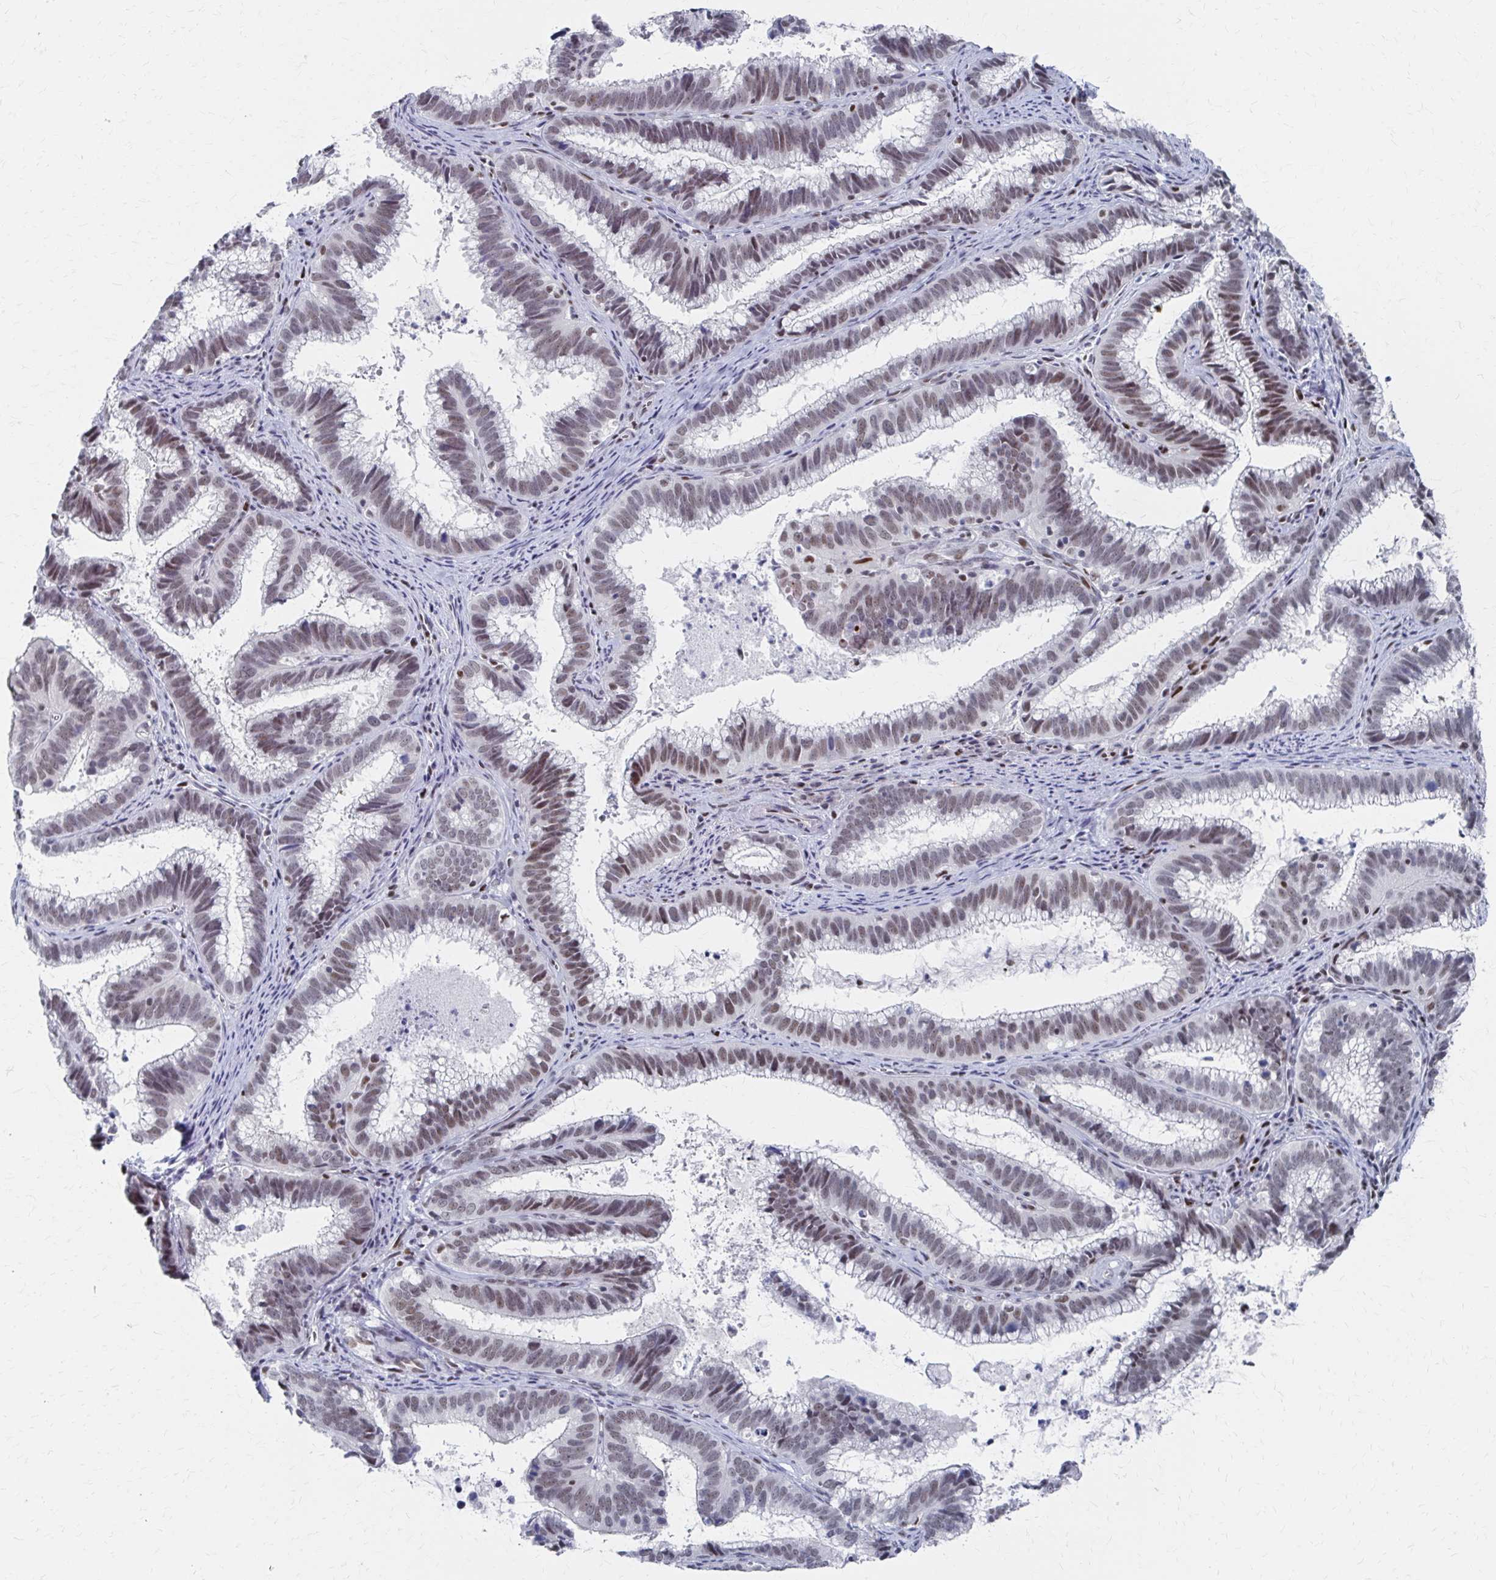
{"staining": {"intensity": "moderate", "quantity": ">75%", "location": "nuclear"}, "tissue": "cervical cancer", "cell_type": "Tumor cells", "image_type": "cancer", "snomed": [{"axis": "morphology", "description": "Adenocarcinoma, NOS"}, {"axis": "topography", "description": "Cervix"}], "caption": "Tumor cells display medium levels of moderate nuclear expression in approximately >75% of cells in human adenocarcinoma (cervical).", "gene": "CDIN1", "patient": {"sex": "female", "age": 61}}